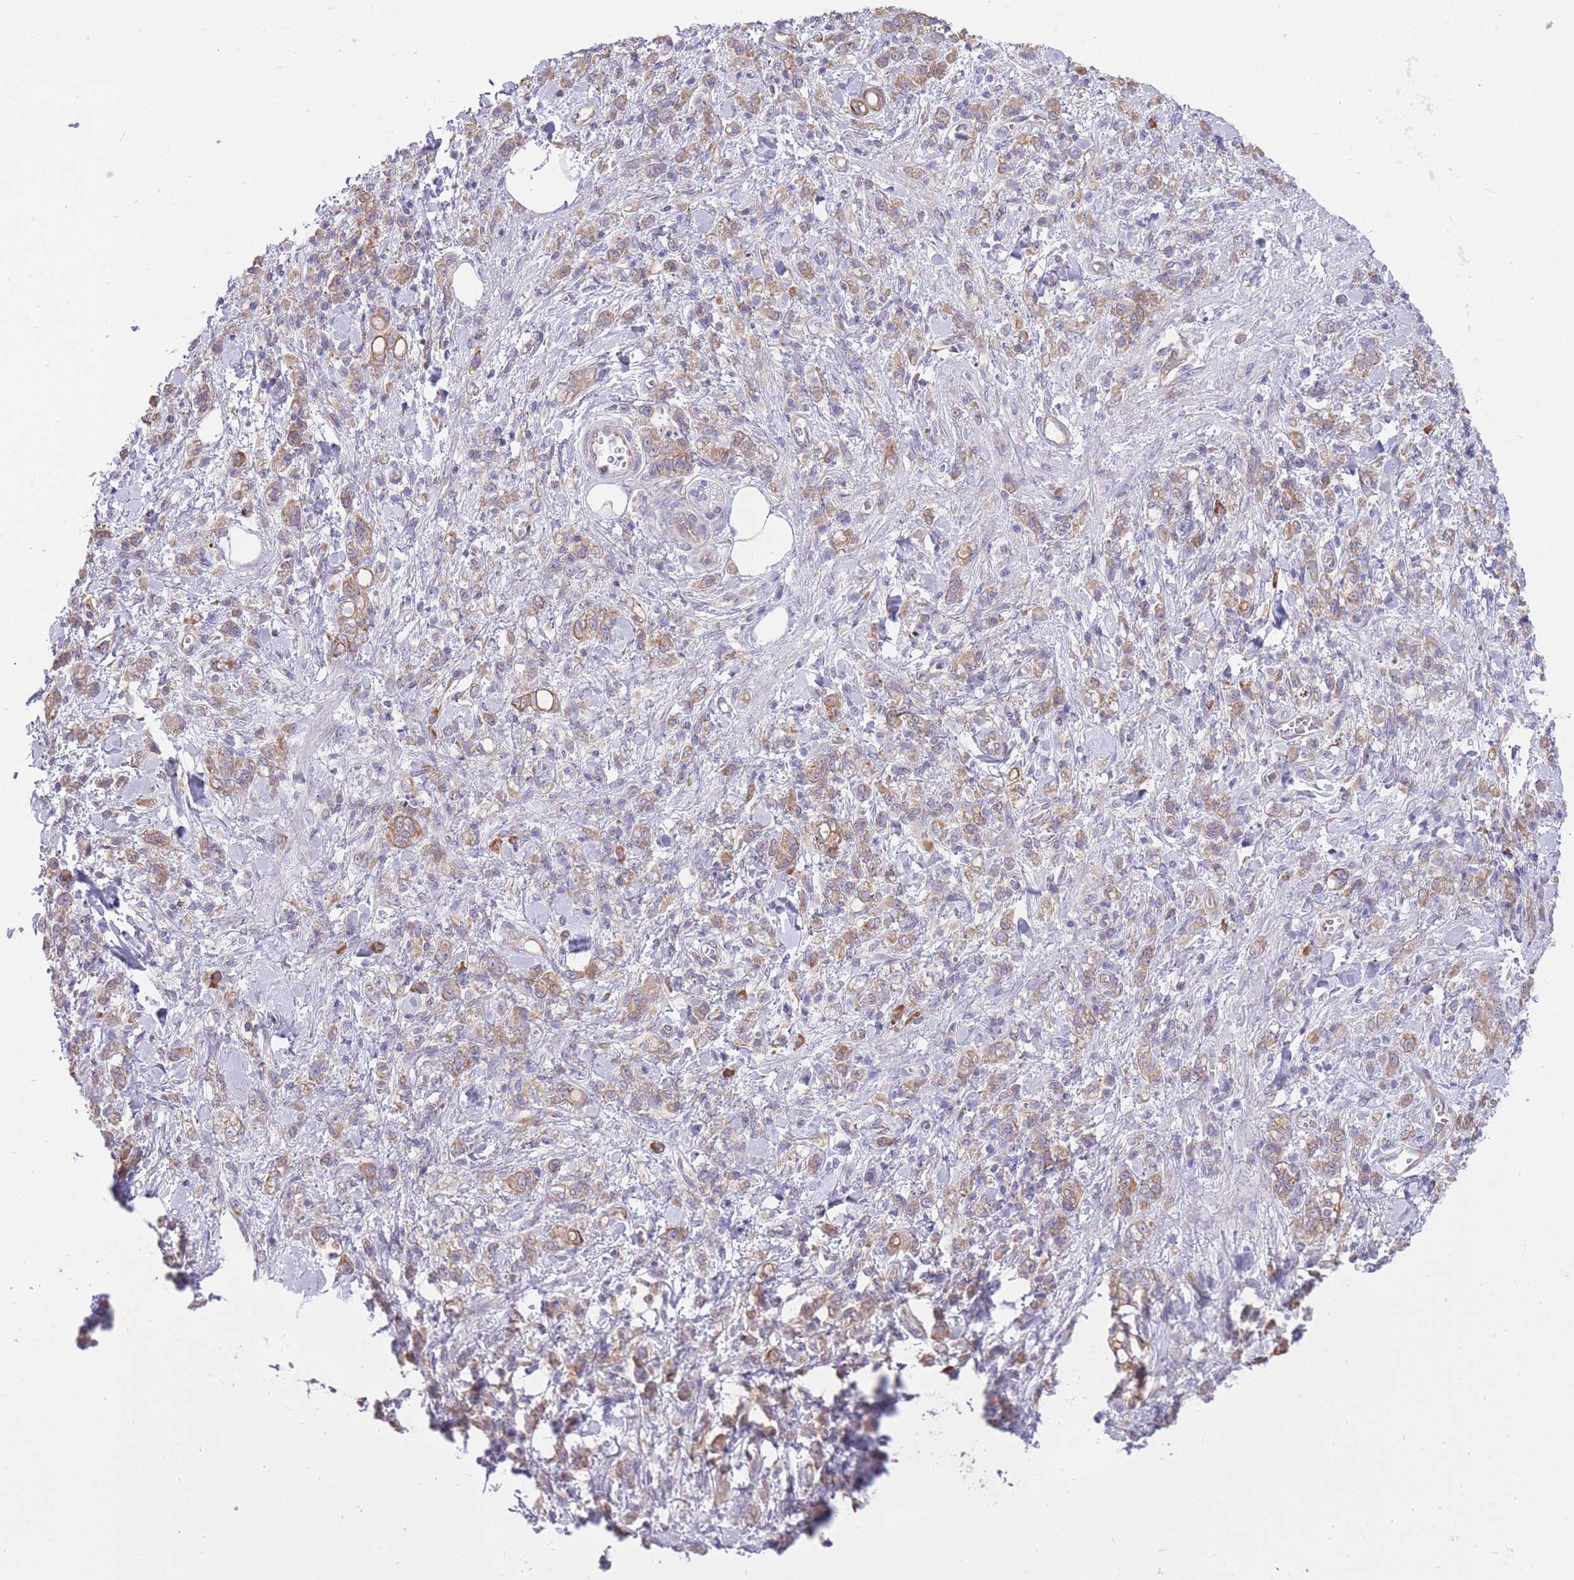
{"staining": {"intensity": "moderate", "quantity": ">75%", "location": "cytoplasmic/membranous"}, "tissue": "stomach cancer", "cell_type": "Tumor cells", "image_type": "cancer", "snomed": [{"axis": "morphology", "description": "Adenocarcinoma, NOS"}, {"axis": "topography", "description": "Stomach"}], "caption": "Stomach adenocarcinoma stained for a protein (brown) exhibits moderate cytoplasmic/membranous positive expression in about >75% of tumor cells.", "gene": "ZNF501", "patient": {"sex": "male", "age": 77}}